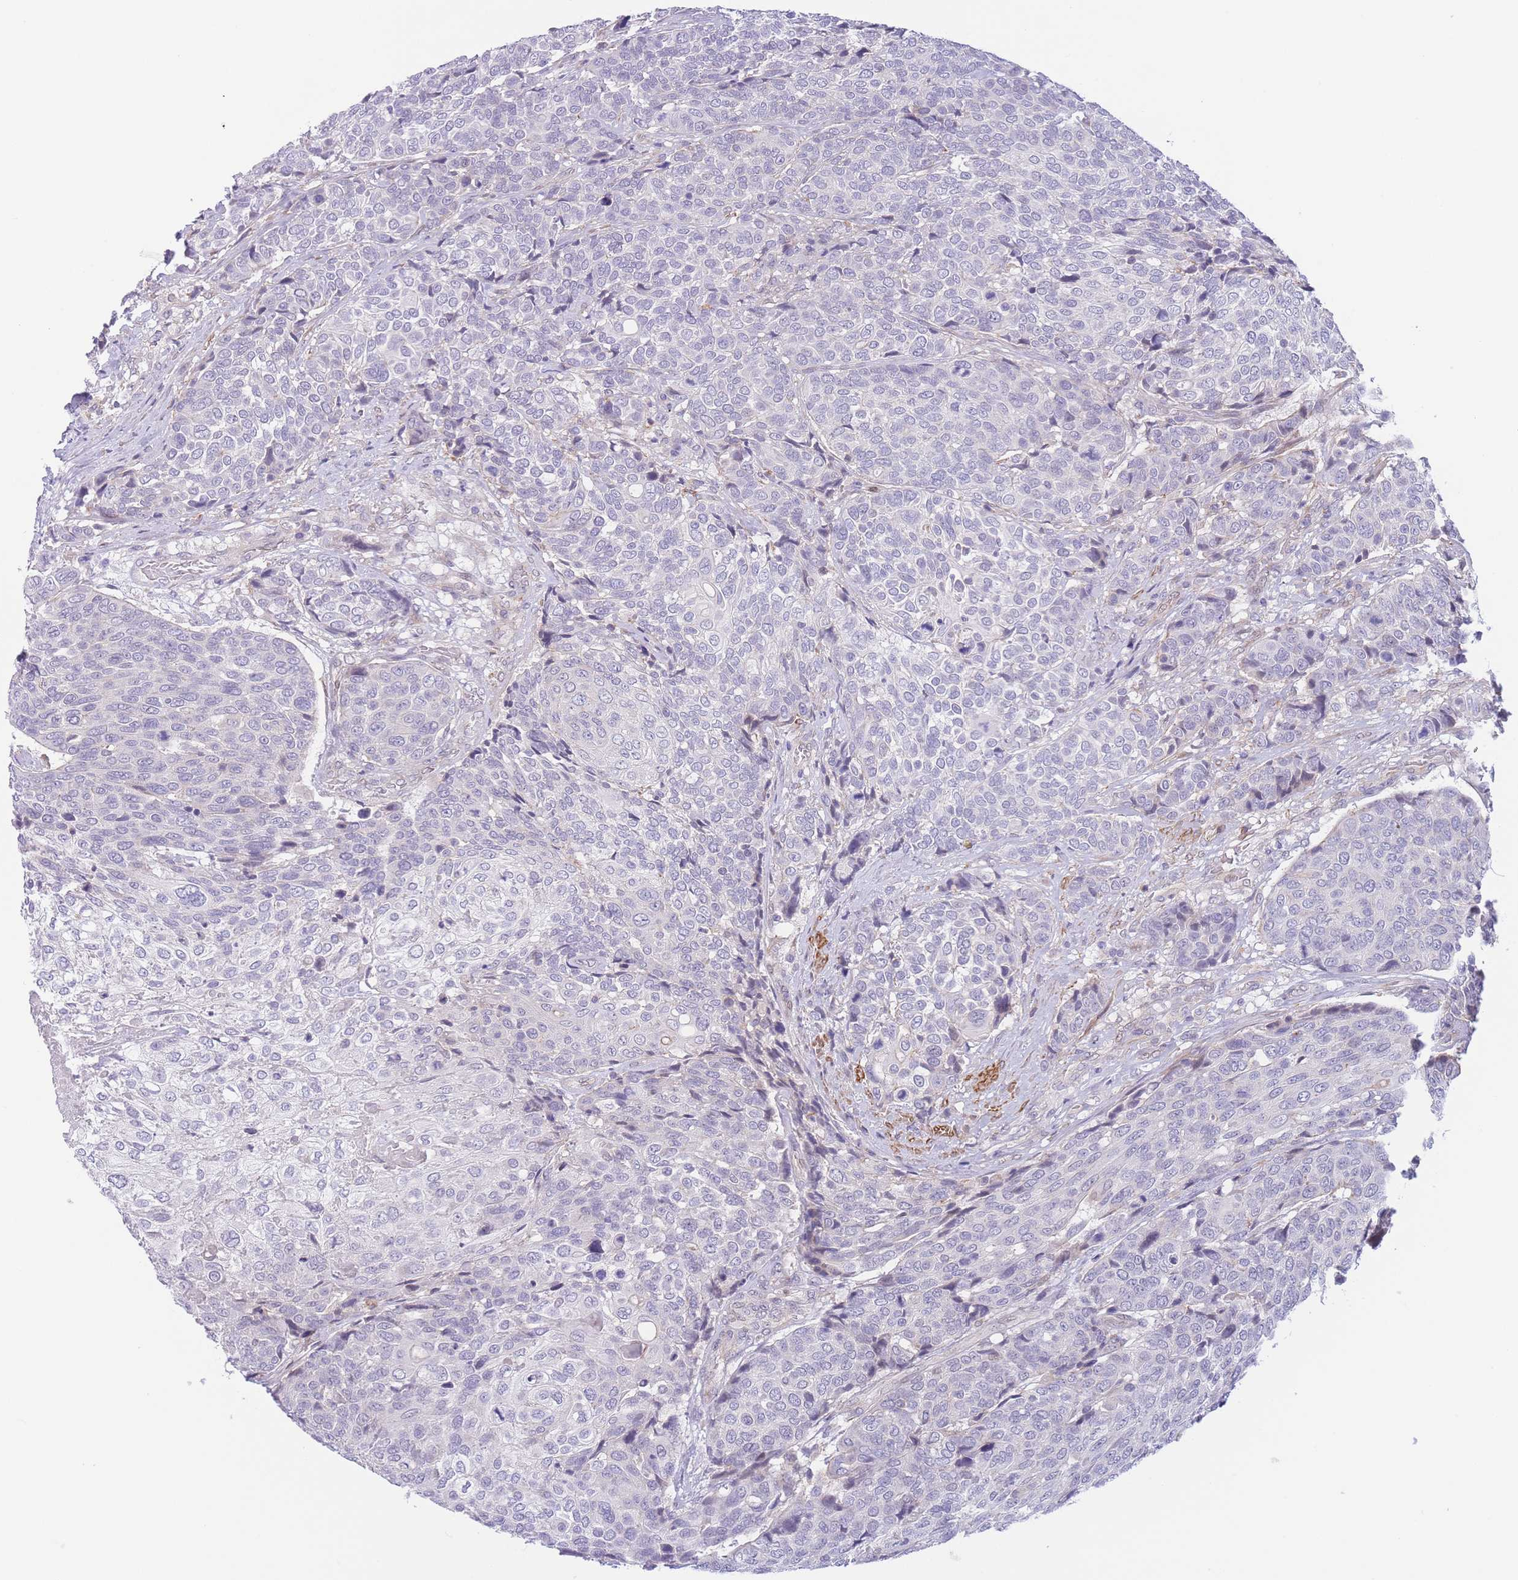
{"staining": {"intensity": "negative", "quantity": "none", "location": "none"}, "tissue": "urothelial cancer", "cell_type": "Tumor cells", "image_type": "cancer", "snomed": [{"axis": "morphology", "description": "Urothelial carcinoma, High grade"}, {"axis": "topography", "description": "Urinary bladder"}], "caption": "Urothelial cancer was stained to show a protein in brown. There is no significant expression in tumor cells.", "gene": "C9orf152", "patient": {"sex": "female", "age": 70}}